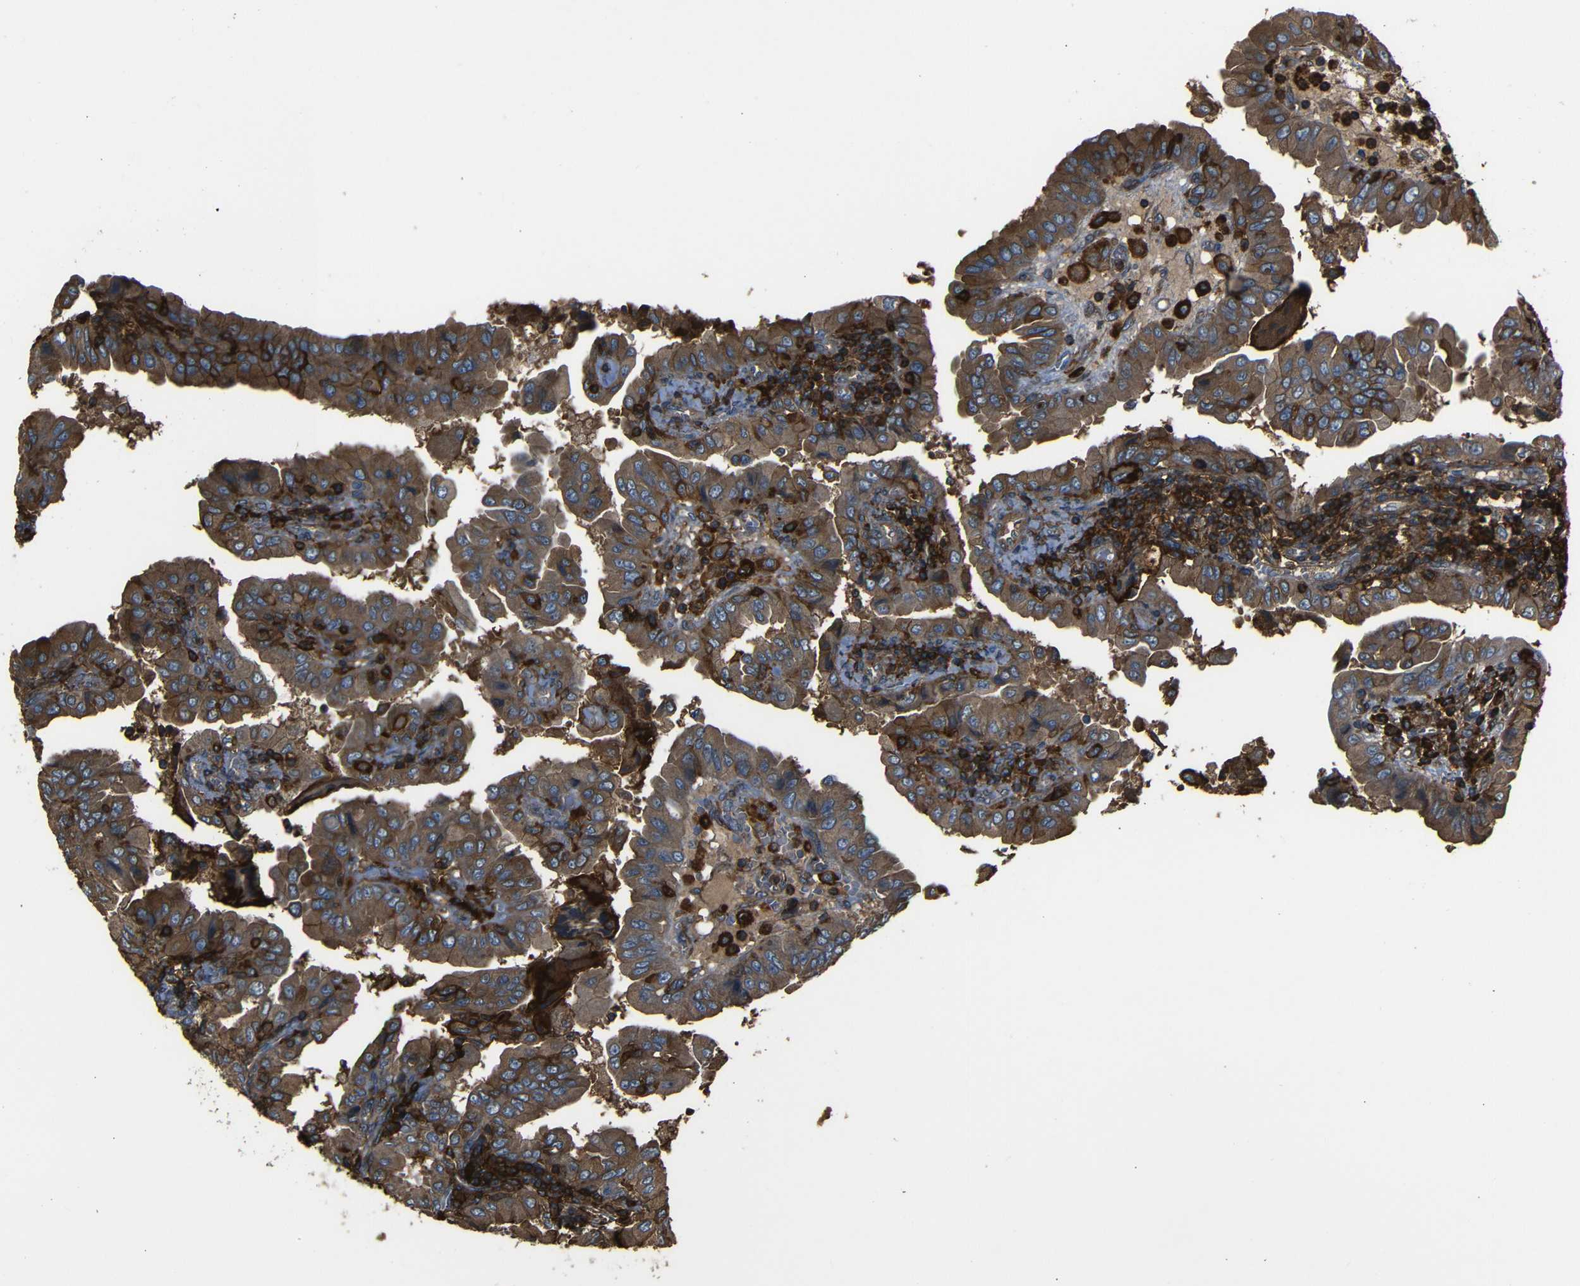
{"staining": {"intensity": "moderate", "quantity": ">75%", "location": "cytoplasmic/membranous"}, "tissue": "thyroid cancer", "cell_type": "Tumor cells", "image_type": "cancer", "snomed": [{"axis": "morphology", "description": "Papillary adenocarcinoma, NOS"}, {"axis": "topography", "description": "Thyroid gland"}], "caption": "Protein analysis of papillary adenocarcinoma (thyroid) tissue exhibits moderate cytoplasmic/membranous expression in approximately >75% of tumor cells.", "gene": "ADGRE5", "patient": {"sex": "male", "age": 33}}